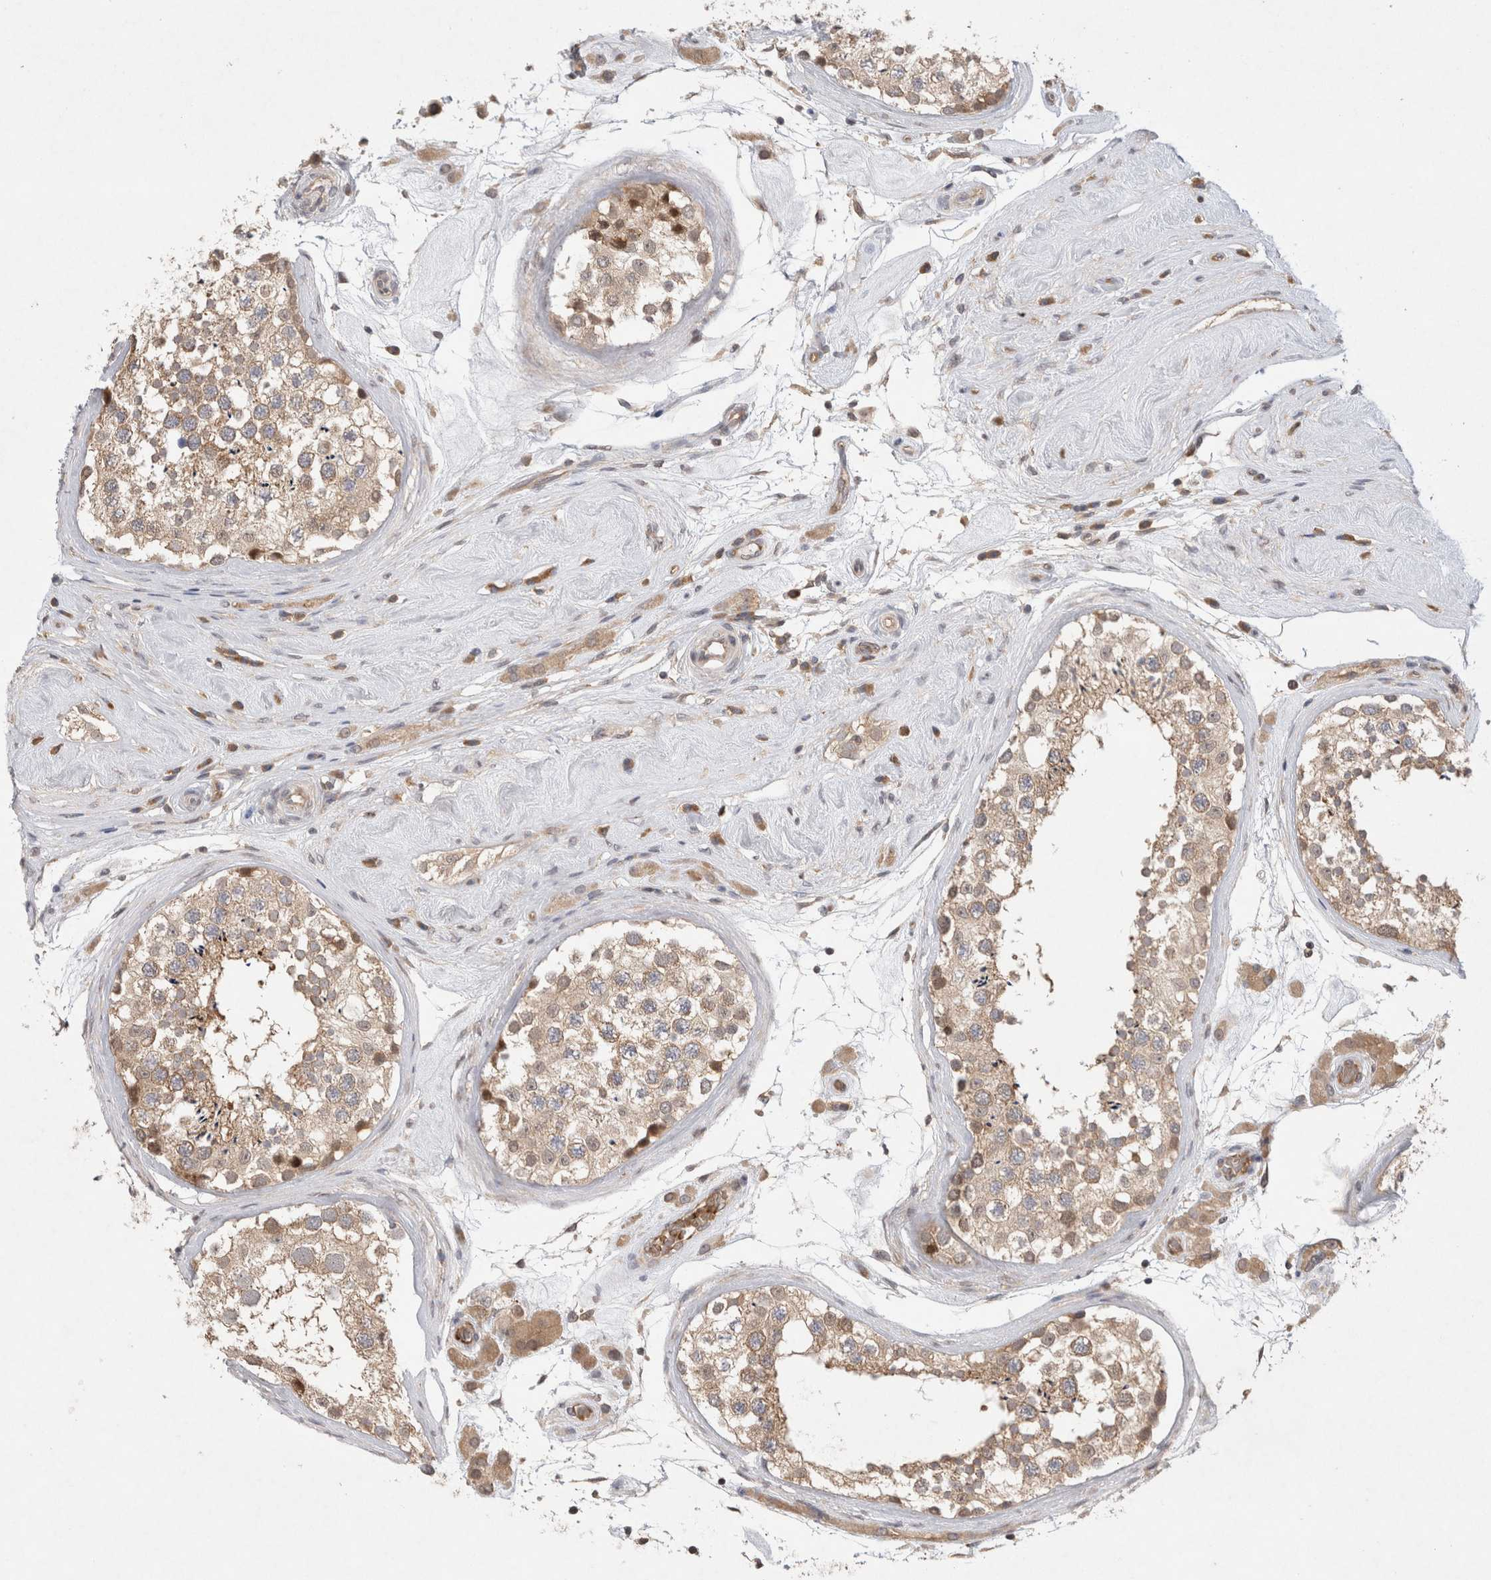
{"staining": {"intensity": "moderate", "quantity": ">75%", "location": "cytoplasmic/membranous"}, "tissue": "testis", "cell_type": "Cells in seminiferous ducts", "image_type": "normal", "snomed": [{"axis": "morphology", "description": "Normal tissue, NOS"}, {"axis": "topography", "description": "Testis"}], "caption": "Protein staining of unremarkable testis displays moderate cytoplasmic/membranous staining in about >75% of cells in seminiferous ducts.", "gene": "EIF3E", "patient": {"sex": "male", "age": 46}}